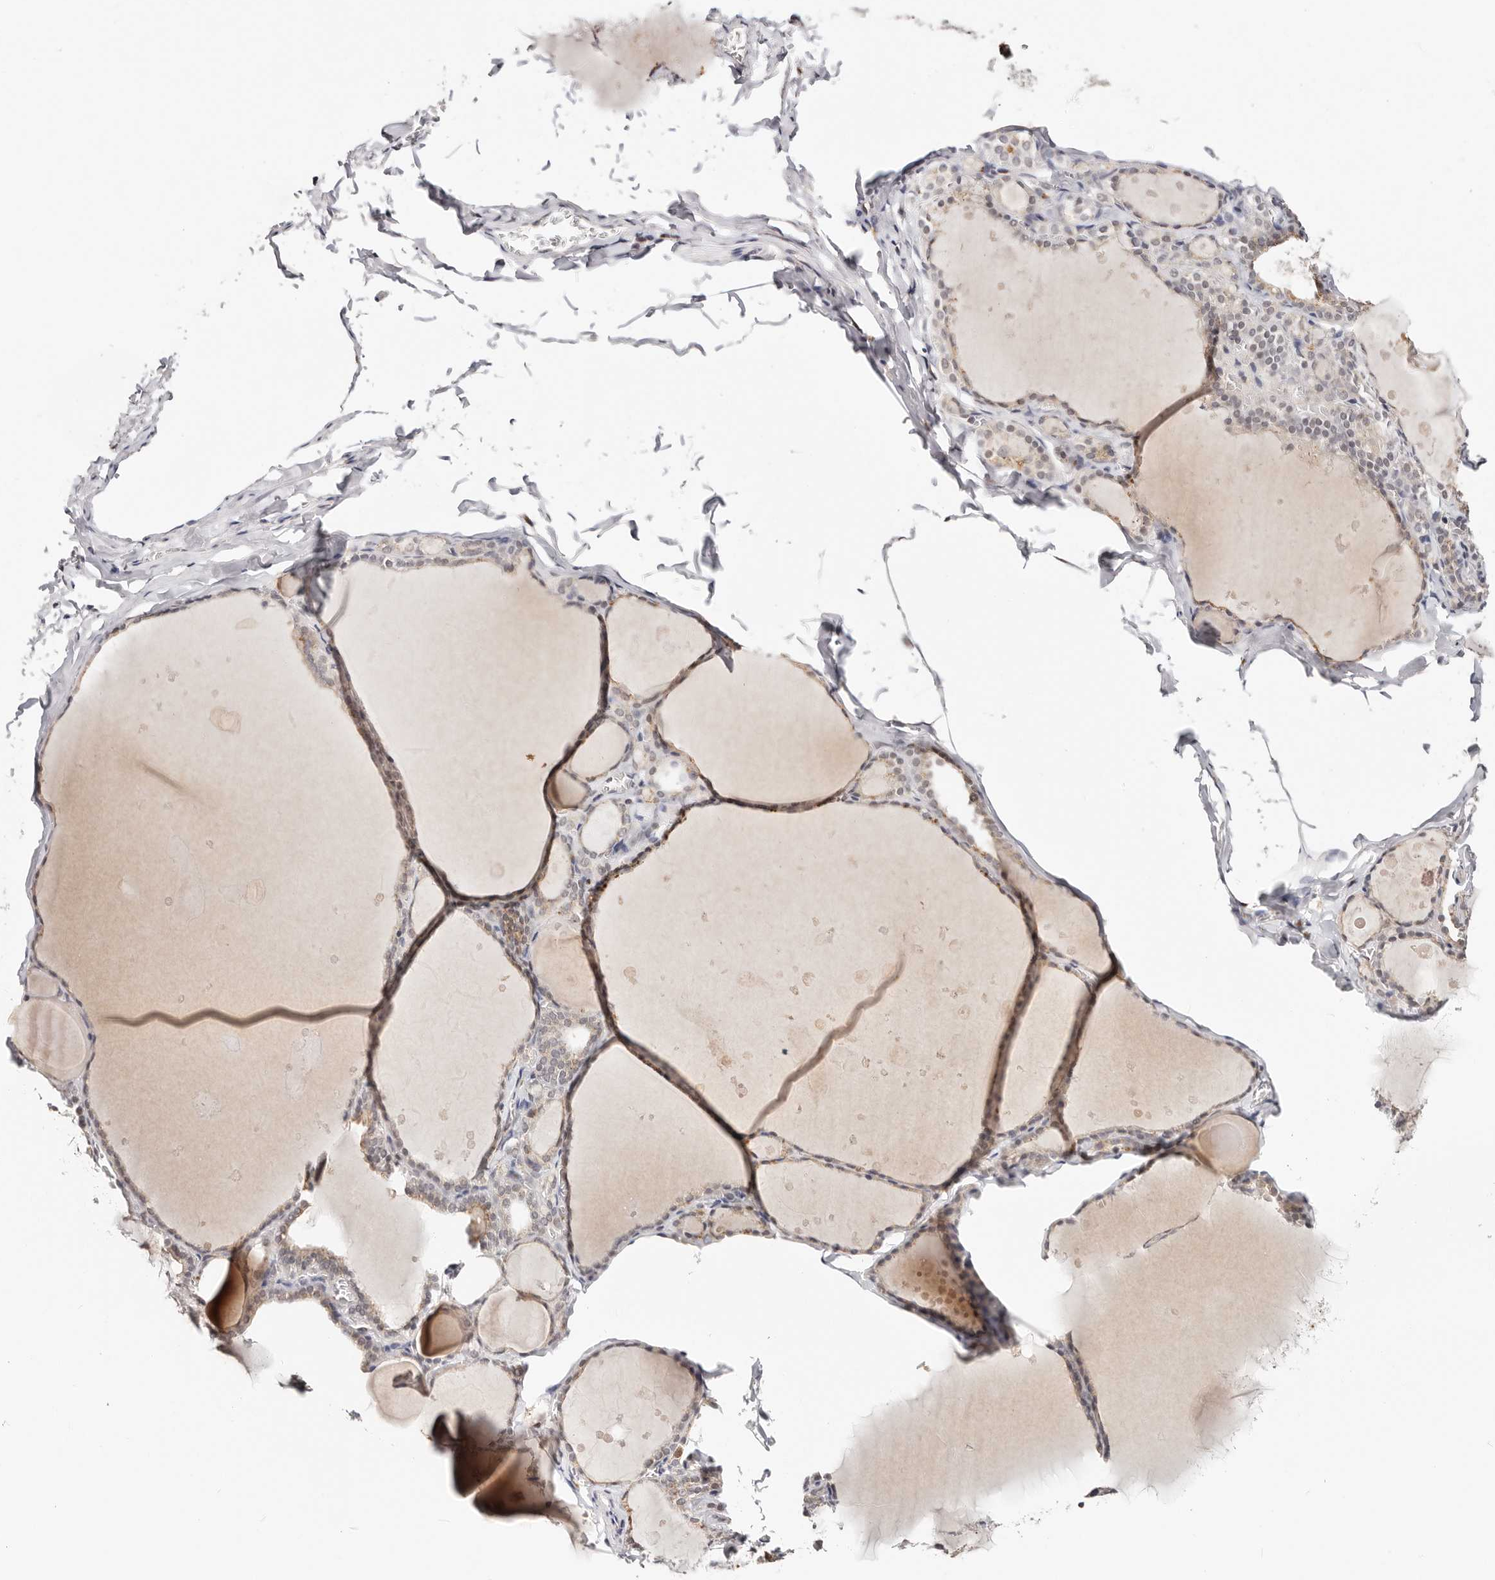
{"staining": {"intensity": "weak", "quantity": "25%-75%", "location": "cytoplasmic/membranous"}, "tissue": "thyroid gland", "cell_type": "Glandular cells", "image_type": "normal", "snomed": [{"axis": "morphology", "description": "Normal tissue, NOS"}, {"axis": "topography", "description": "Thyroid gland"}], "caption": "Thyroid gland stained for a protein (brown) exhibits weak cytoplasmic/membranous positive staining in about 25%-75% of glandular cells.", "gene": "VIPAS39", "patient": {"sex": "male", "age": 56}}